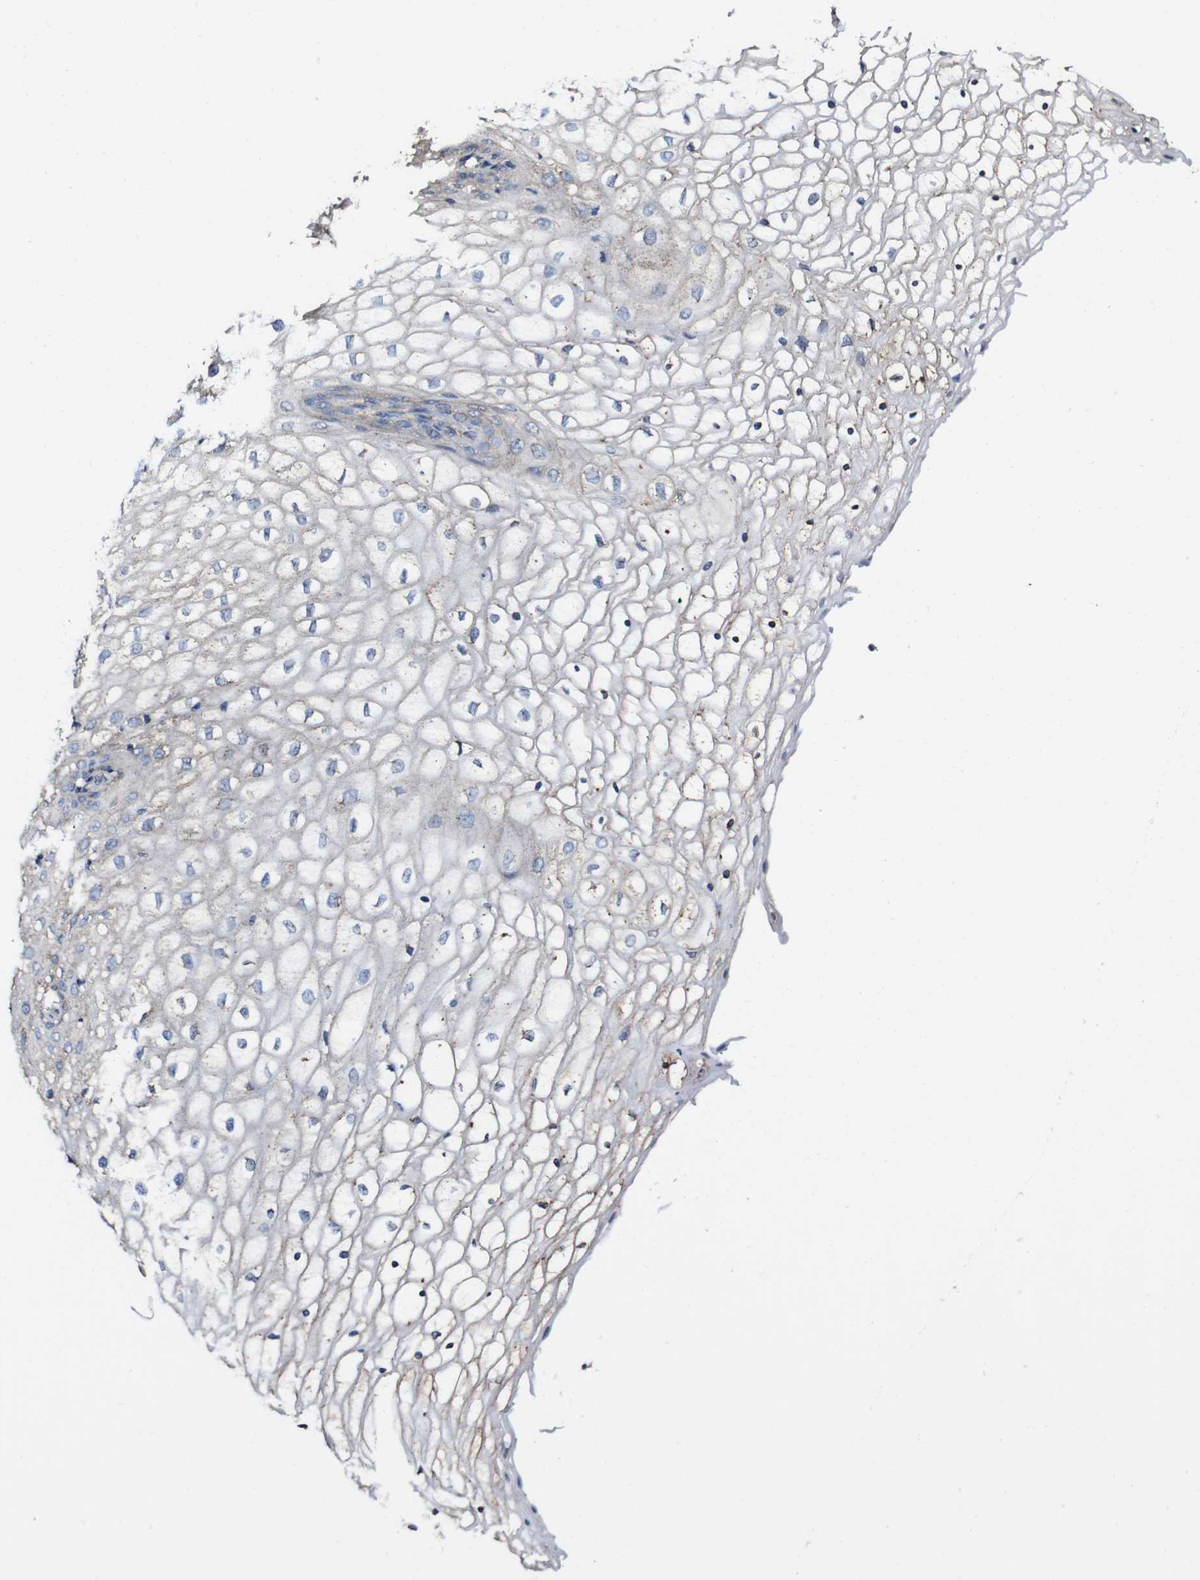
{"staining": {"intensity": "weak", "quantity": "<25%", "location": "cytoplasmic/membranous"}, "tissue": "vagina", "cell_type": "Squamous epithelial cells", "image_type": "normal", "snomed": [{"axis": "morphology", "description": "Normal tissue, NOS"}, {"axis": "topography", "description": "Vagina"}], "caption": "This is an IHC micrograph of benign vagina. There is no expression in squamous epithelial cells.", "gene": "CSF1R", "patient": {"sex": "female", "age": 34}}